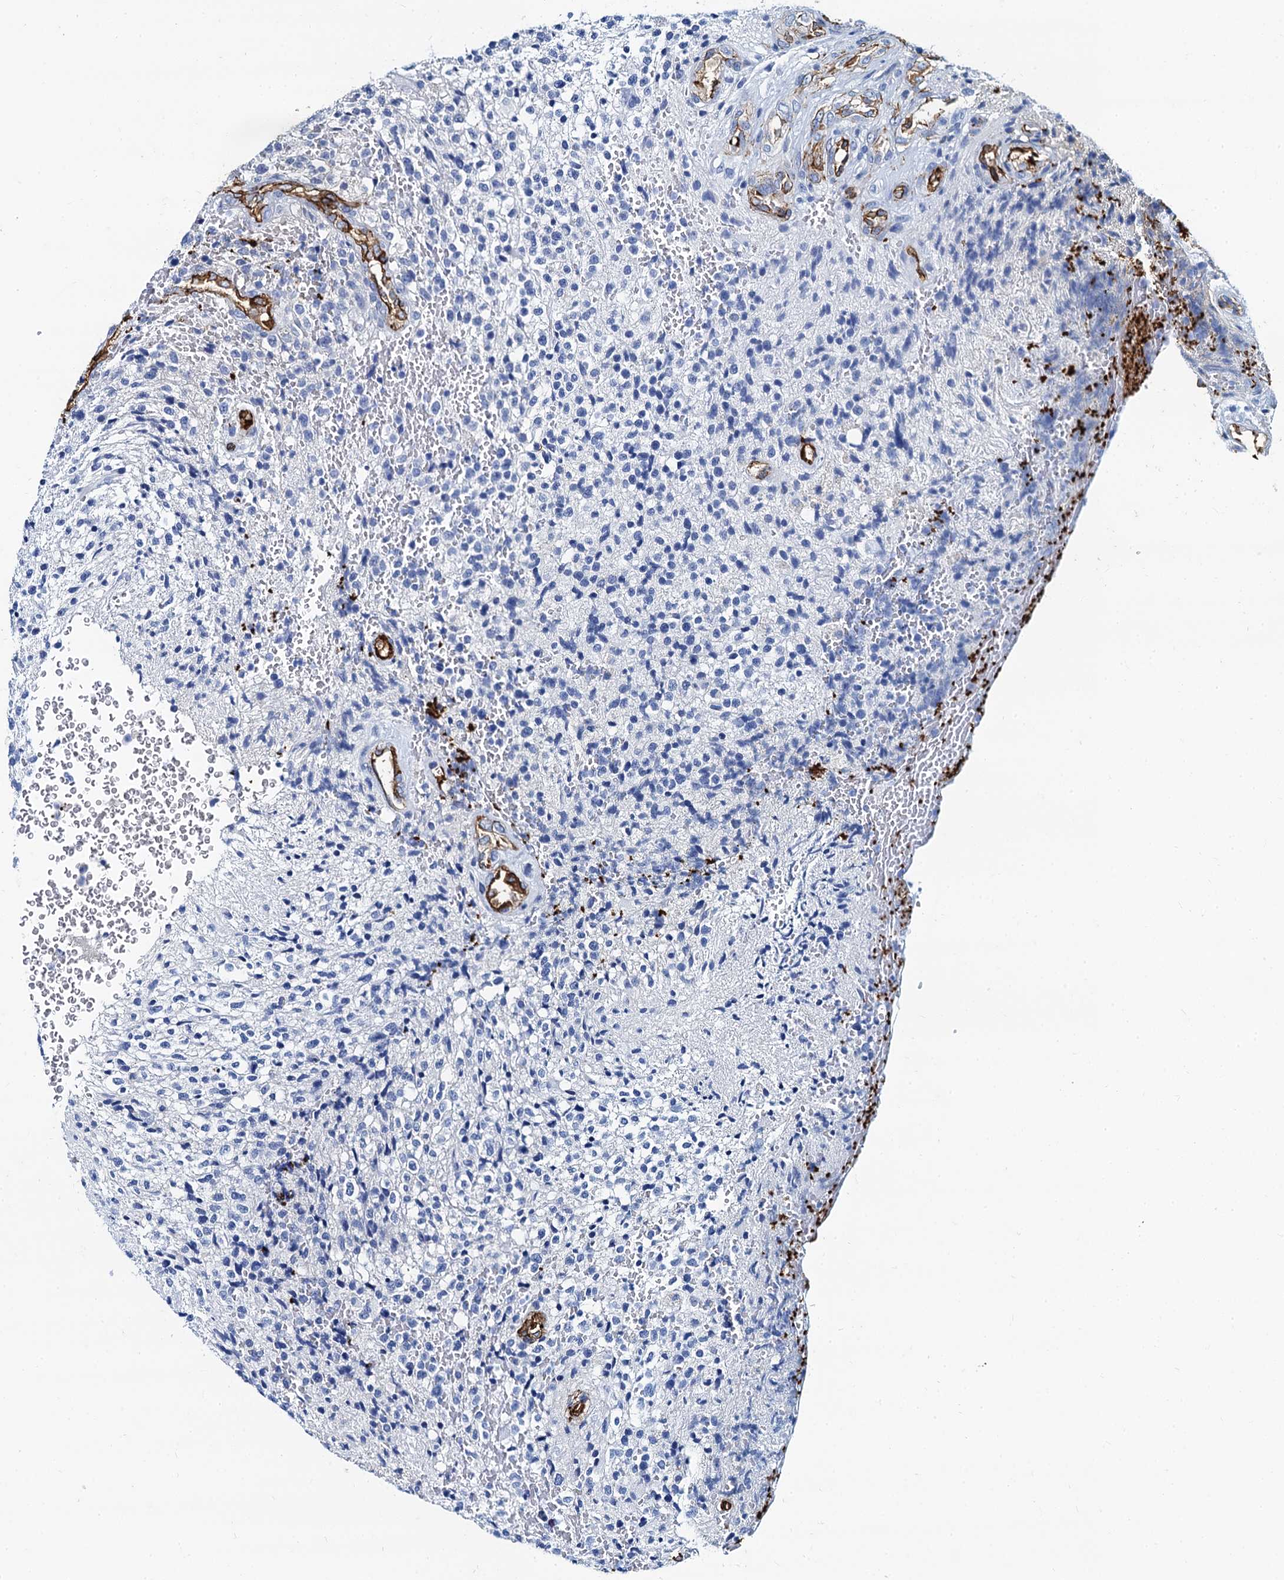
{"staining": {"intensity": "negative", "quantity": "none", "location": "none"}, "tissue": "glioma", "cell_type": "Tumor cells", "image_type": "cancer", "snomed": [{"axis": "morphology", "description": "Glioma, malignant, High grade"}, {"axis": "topography", "description": "Brain"}], "caption": "Human malignant high-grade glioma stained for a protein using immunohistochemistry demonstrates no staining in tumor cells.", "gene": "CAVIN2", "patient": {"sex": "male", "age": 56}}